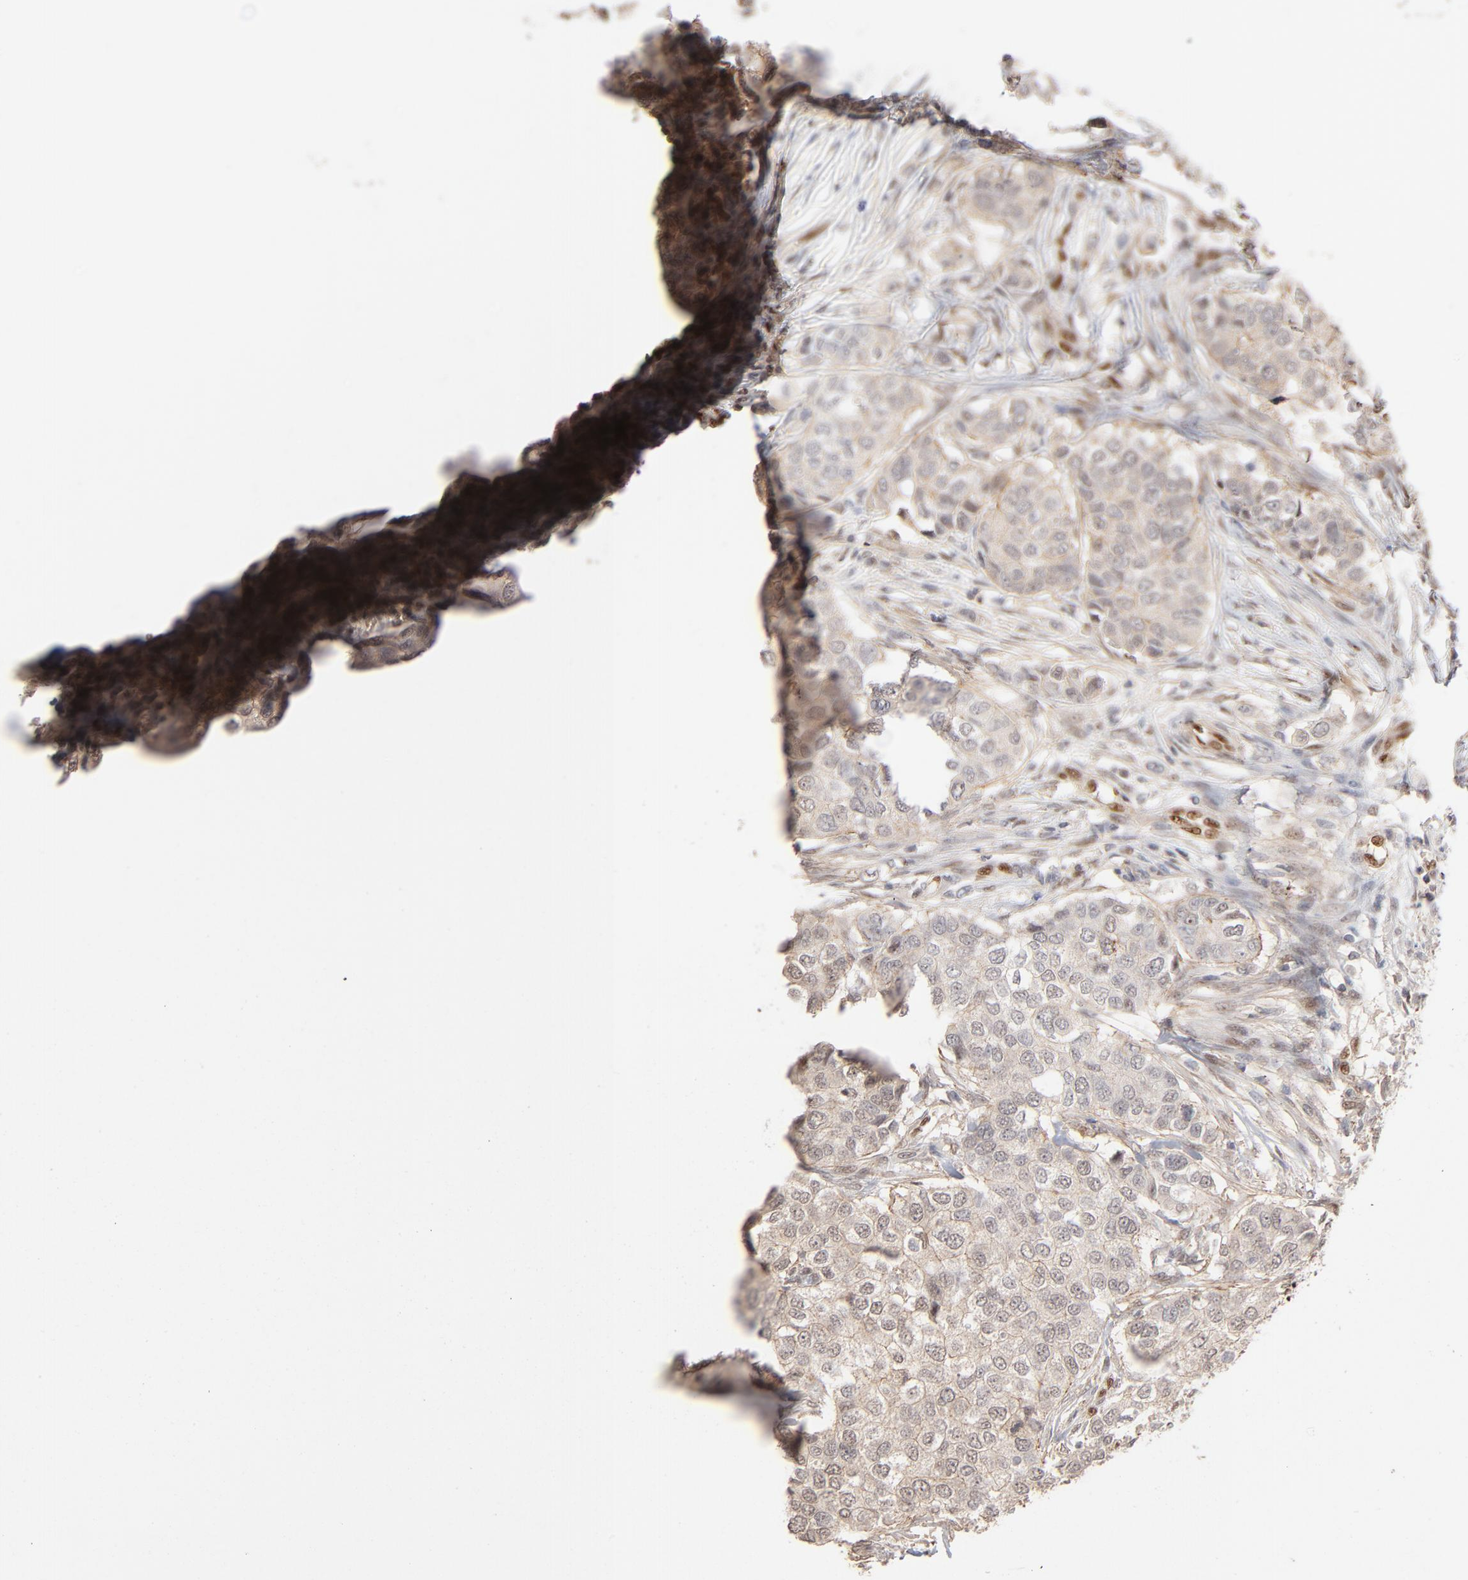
{"staining": {"intensity": "weak", "quantity": ">75%", "location": "cytoplasmic/membranous"}, "tissue": "breast cancer", "cell_type": "Tumor cells", "image_type": "cancer", "snomed": [{"axis": "morphology", "description": "Normal tissue, NOS"}, {"axis": "morphology", "description": "Duct carcinoma"}, {"axis": "topography", "description": "Breast"}], "caption": "Tumor cells display low levels of weak cytoplasmic/membranous positivity in approximately >75% of cells in intraductal carcinoma (breast).", "gene": "NFIB", "patient": {"sex": "female", "age": 49}}